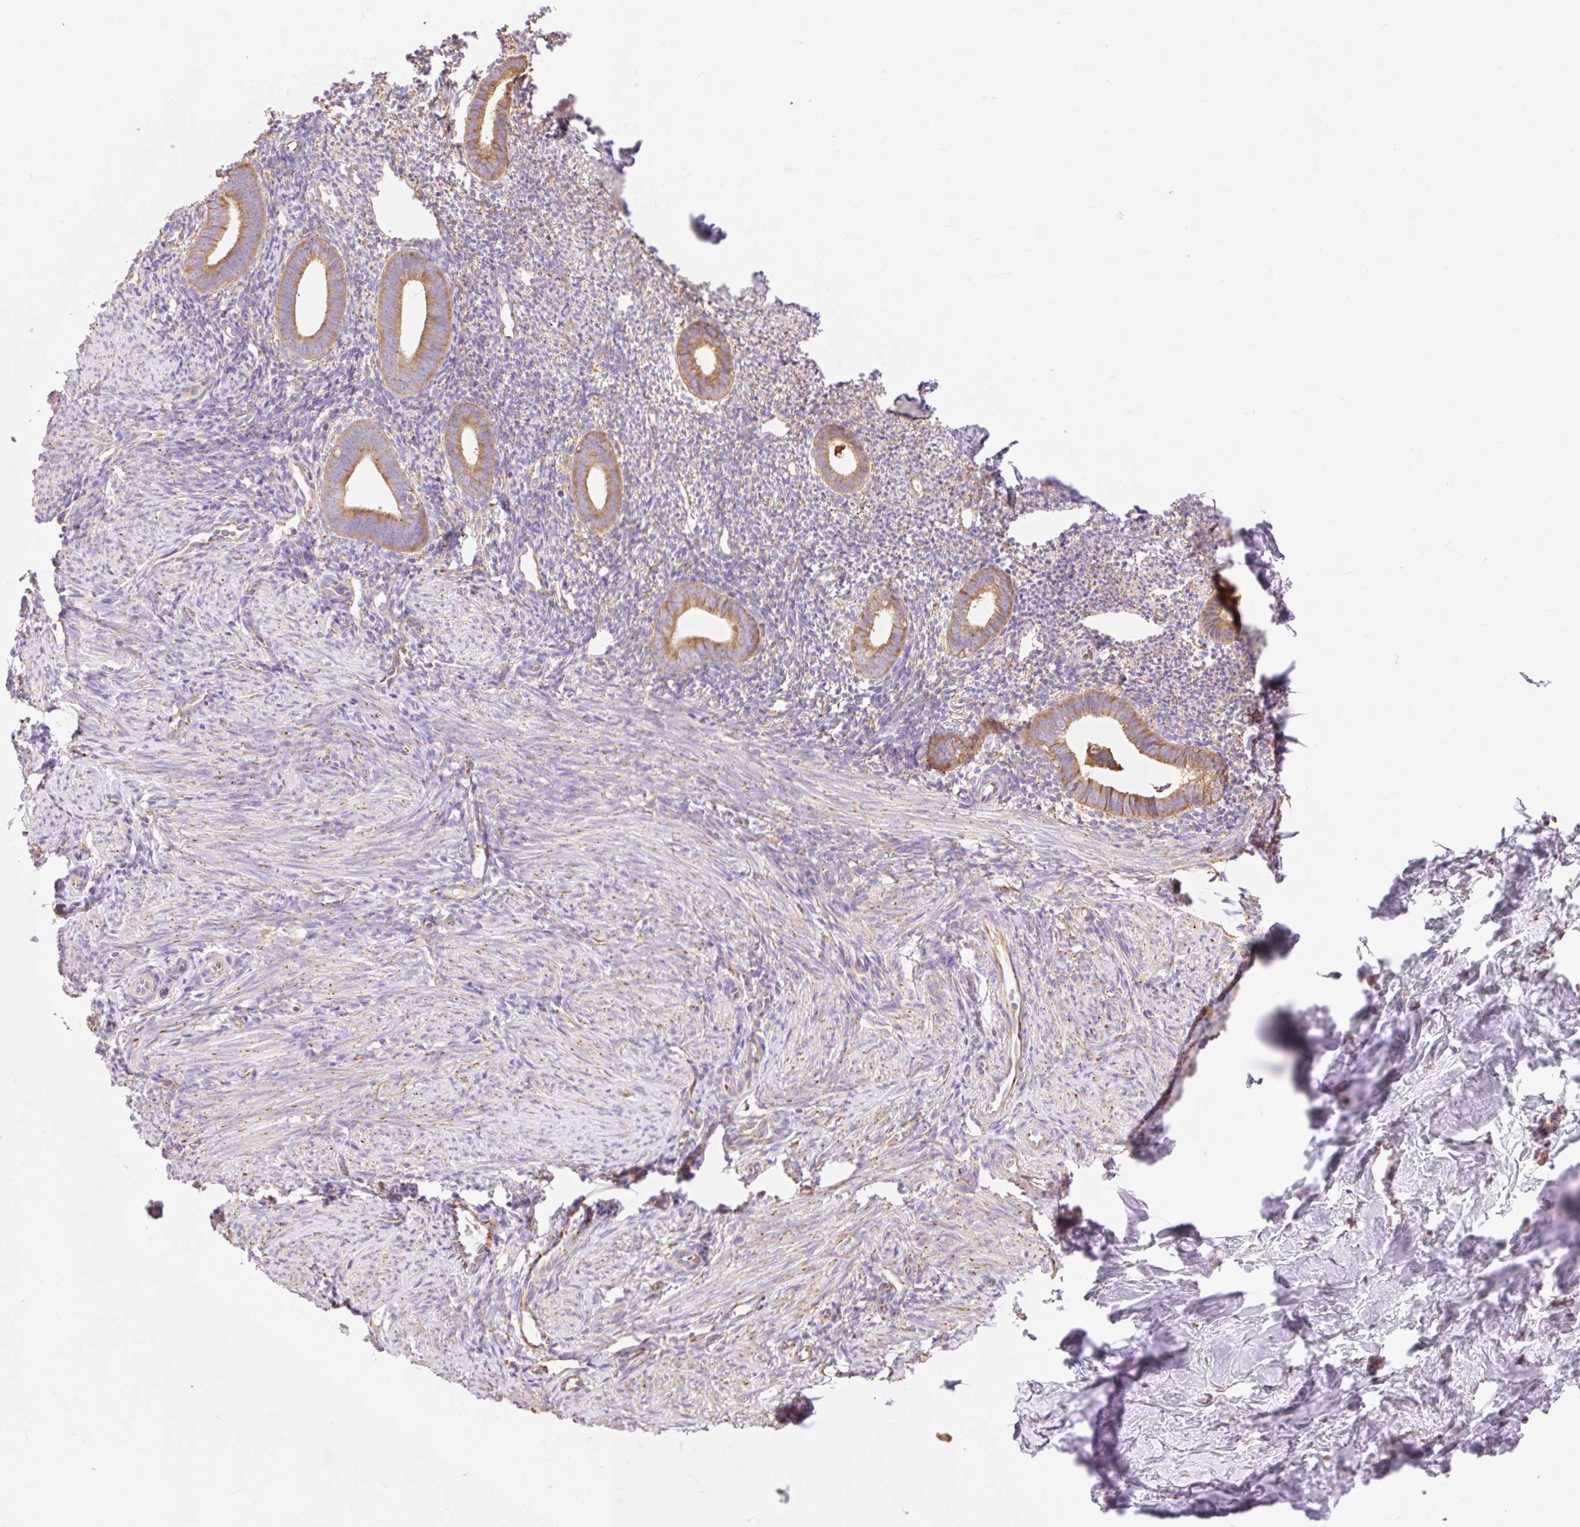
{"staining": {"intensity": "moderate", "quantity": "25%-75%", "location": "cytoplasmic/membranous"}, "tissue": "endometrium", "cell_type": "Cells in endometrial stroma", "image_type": "normal", "snomed": [{"axis": "morphology", "description": "Normal tissue, NOS"}, {"axis": "topography", "description": "Endometrium"}], "caption": "This image demonstrates unremarkable endometrium stained with IHC to label a protein in brown. The cytoplasmic/membranous of cells in endometrial stroma show moderate positivity for the protein. Nuclei are counter-stained blue.", "gene": "ENSG00000260836", "patient": {"sex": "female", "age": 39}}